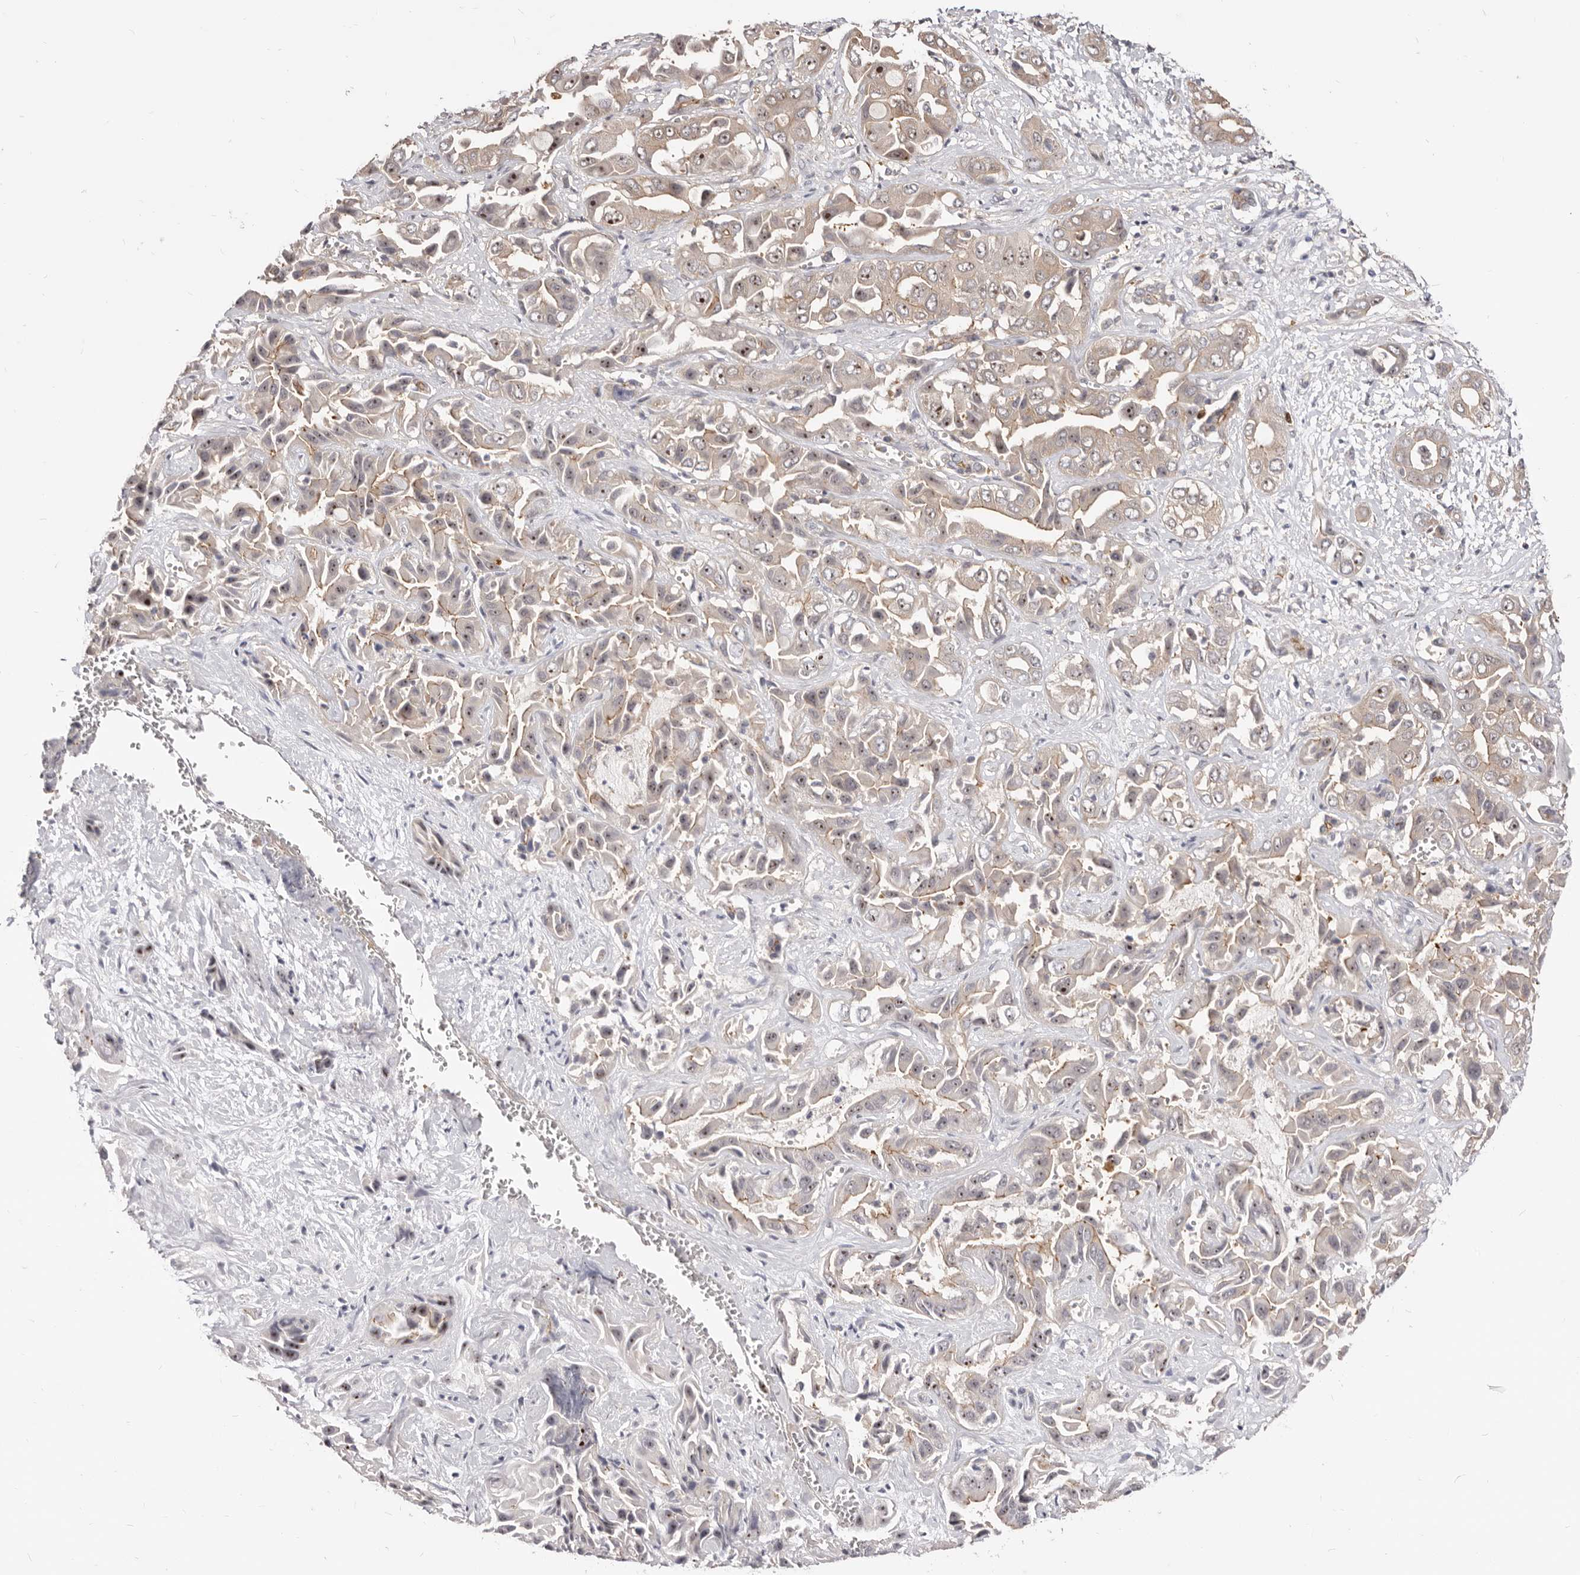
{"staining": {"intensity": "moderate", "quantity": "<25%", "location": "cytoplasmic/membranous,nuclear"}, "tissue": "liver cancer", "cell_type": "Tumor cells", "image_type": "cancer", "snomed": [{"axis": "morphology", "description": "Cholangiocarcinoma"}, {"axis": "topography", "description": "Liver"}], "caption": "A micrograph of human liver cancer (cholangiocarcinoma) stained for a protein exhibits moderate cytoplasmic/membranous and nuclear brown staining in tumor cells.", "gene": "GPATCH4", "patient": {"sex": "female", "age": 52}}